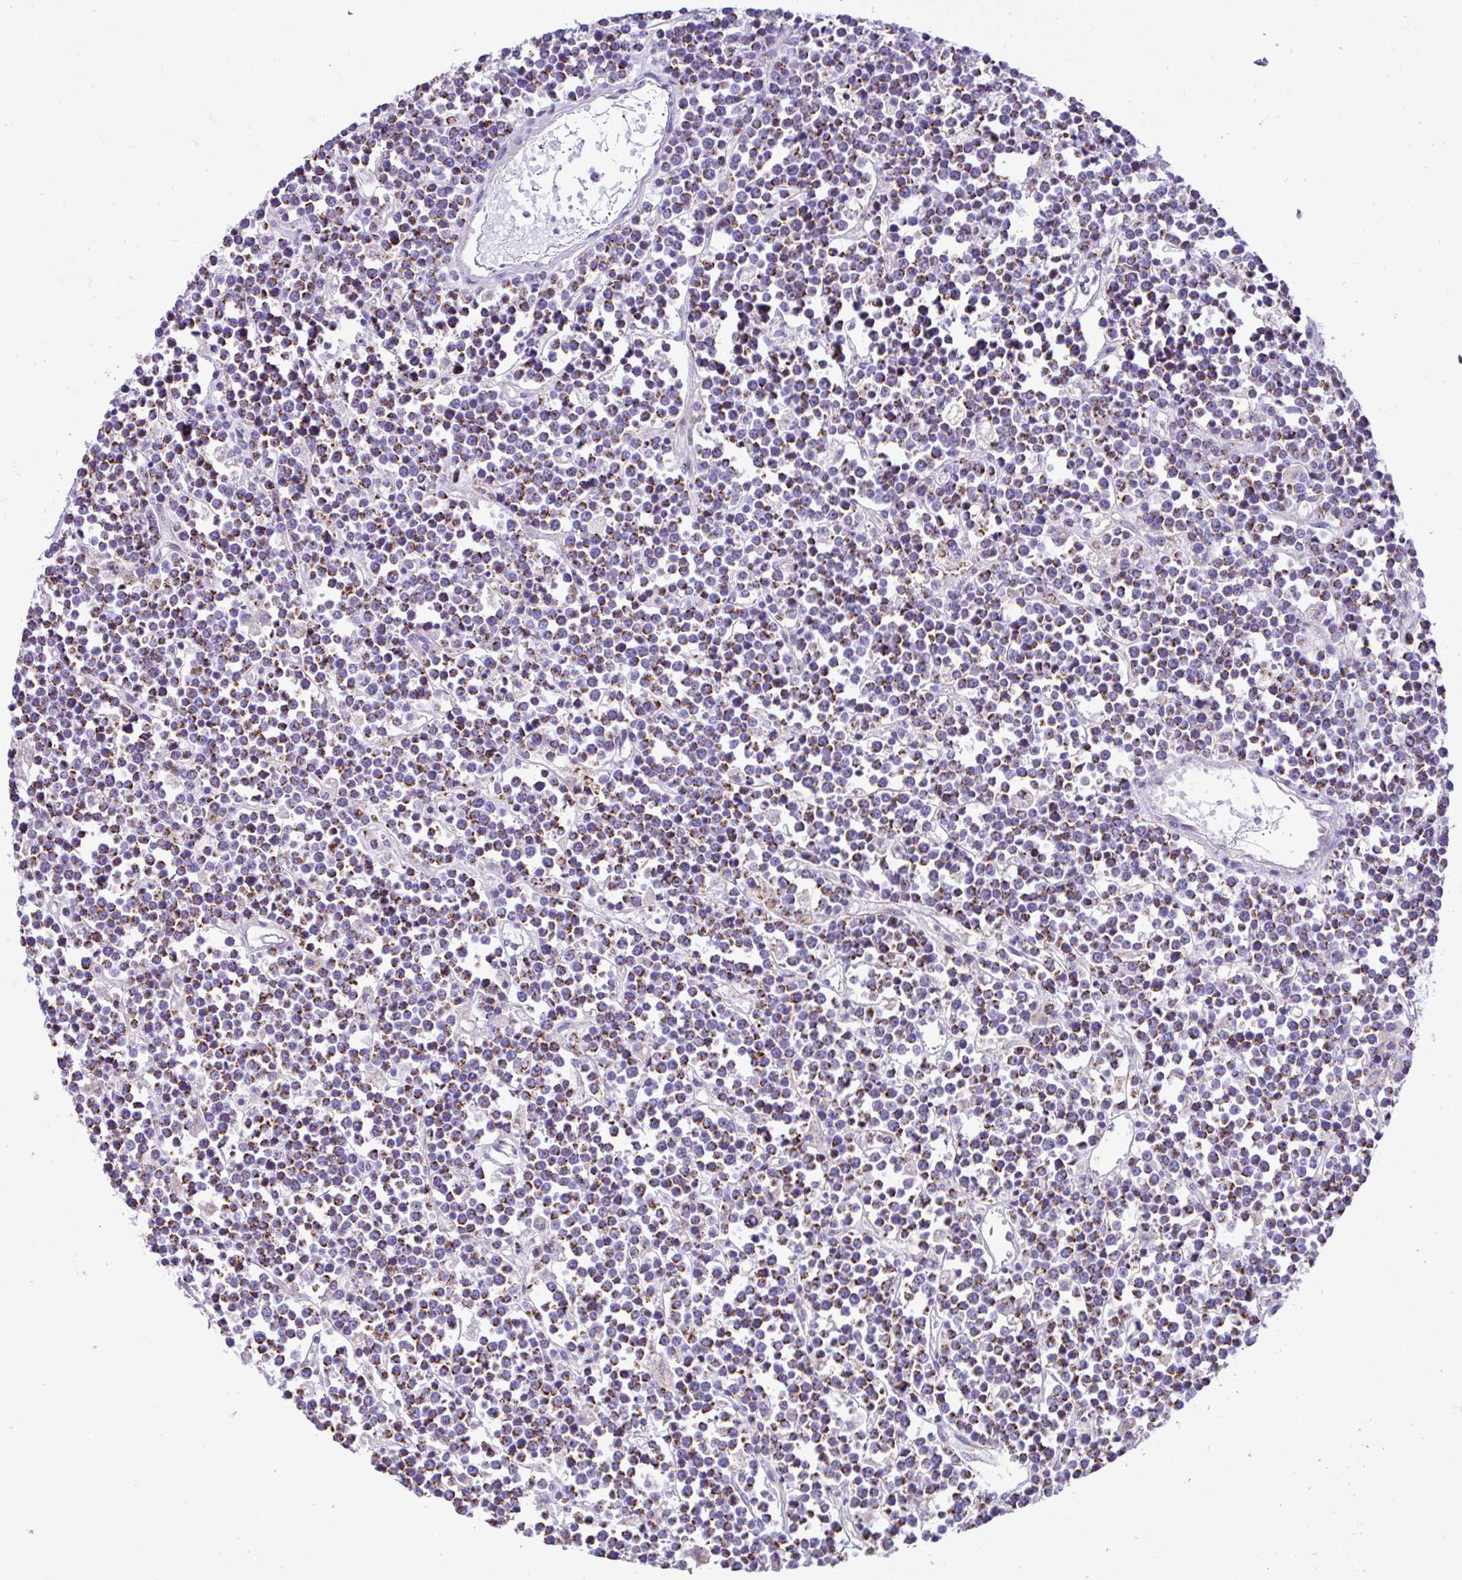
{"staining": {"intensity": "moderate", "quantity": ">75%", "location": "cytoplasmic/membranous"}, "tissue": "lymphoma", "cell_type": "Tumor cells", "image_type": "cancer", "snomed": [{"axis": "morphology", "description": "Malignant lymphoma, non-Hodgkin's type, High grade"}, {"axis": "topography", "description": "Ovary"}], "caption": "This is an image of immunohistochemistry staining of high-grade malignant lymphoma, non-Hodgkin's type, which shows moderate expression in the cytoplasmic/membranous of tumor cells.", "gene": "SLC13A1", "patient": {"sex": "female", "age": 56}}